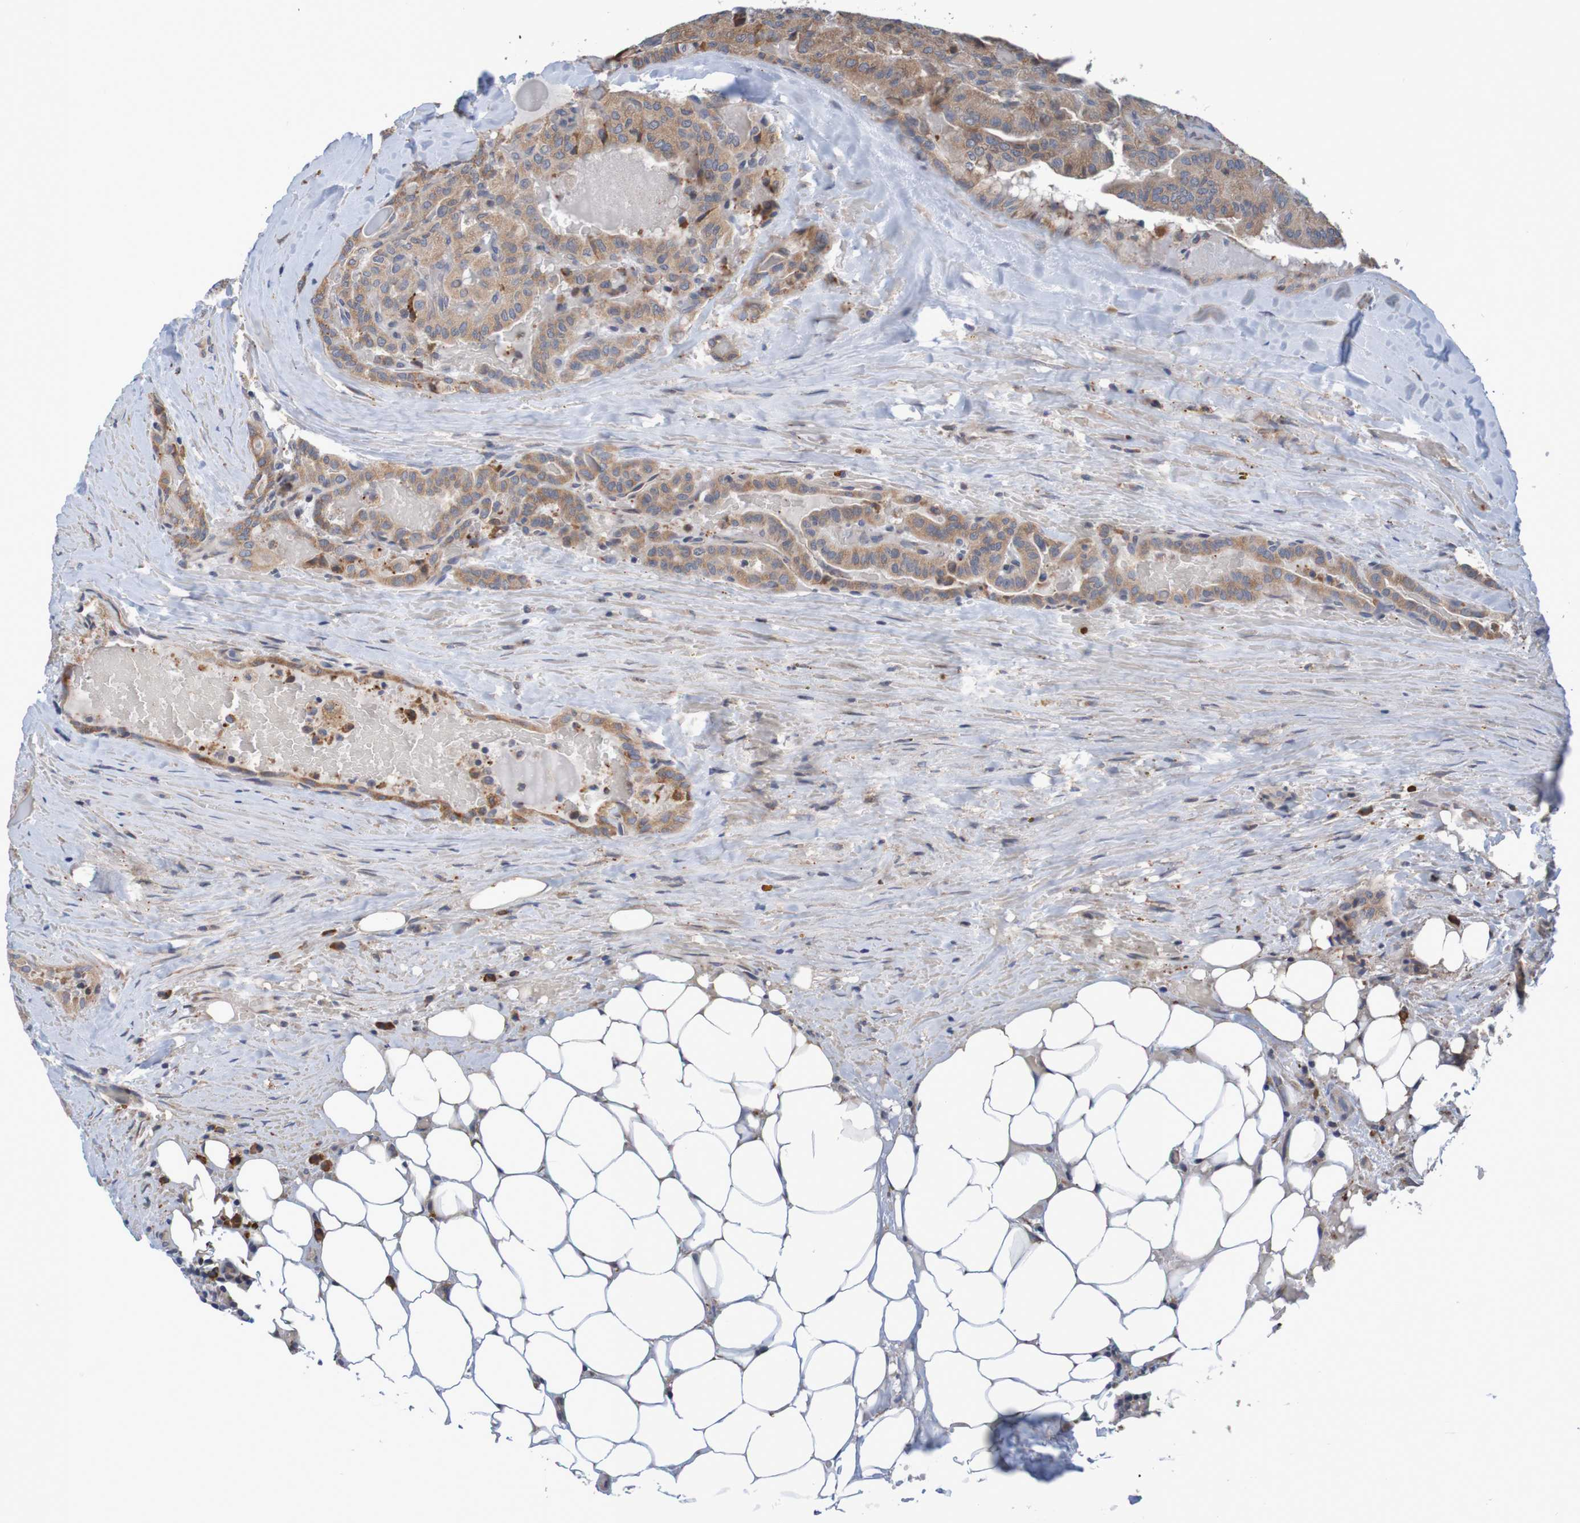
{"staining": {"intensity": "weak", "quantity": ">75%", "location": "cytoplasmic/membranous"}, "tissue": "head and neck cancer", "cell_type": "Tumor cells", "image_type": "cancer", "snomed": [{"axis": "morphology", "description": "Squamous cell carcinoma, NOS"}, {"axis": "topography", "description": "Oral tissue"}, {"axis": "topography", "description": "Head-Neck"}], "caption": "A brown stain shows weak cytoplasmic/membranous positivity of a protein in head and neck cancer tumor cells.", "gene": "CLDN18", "patient": {"sex": "female", "age": 50}}